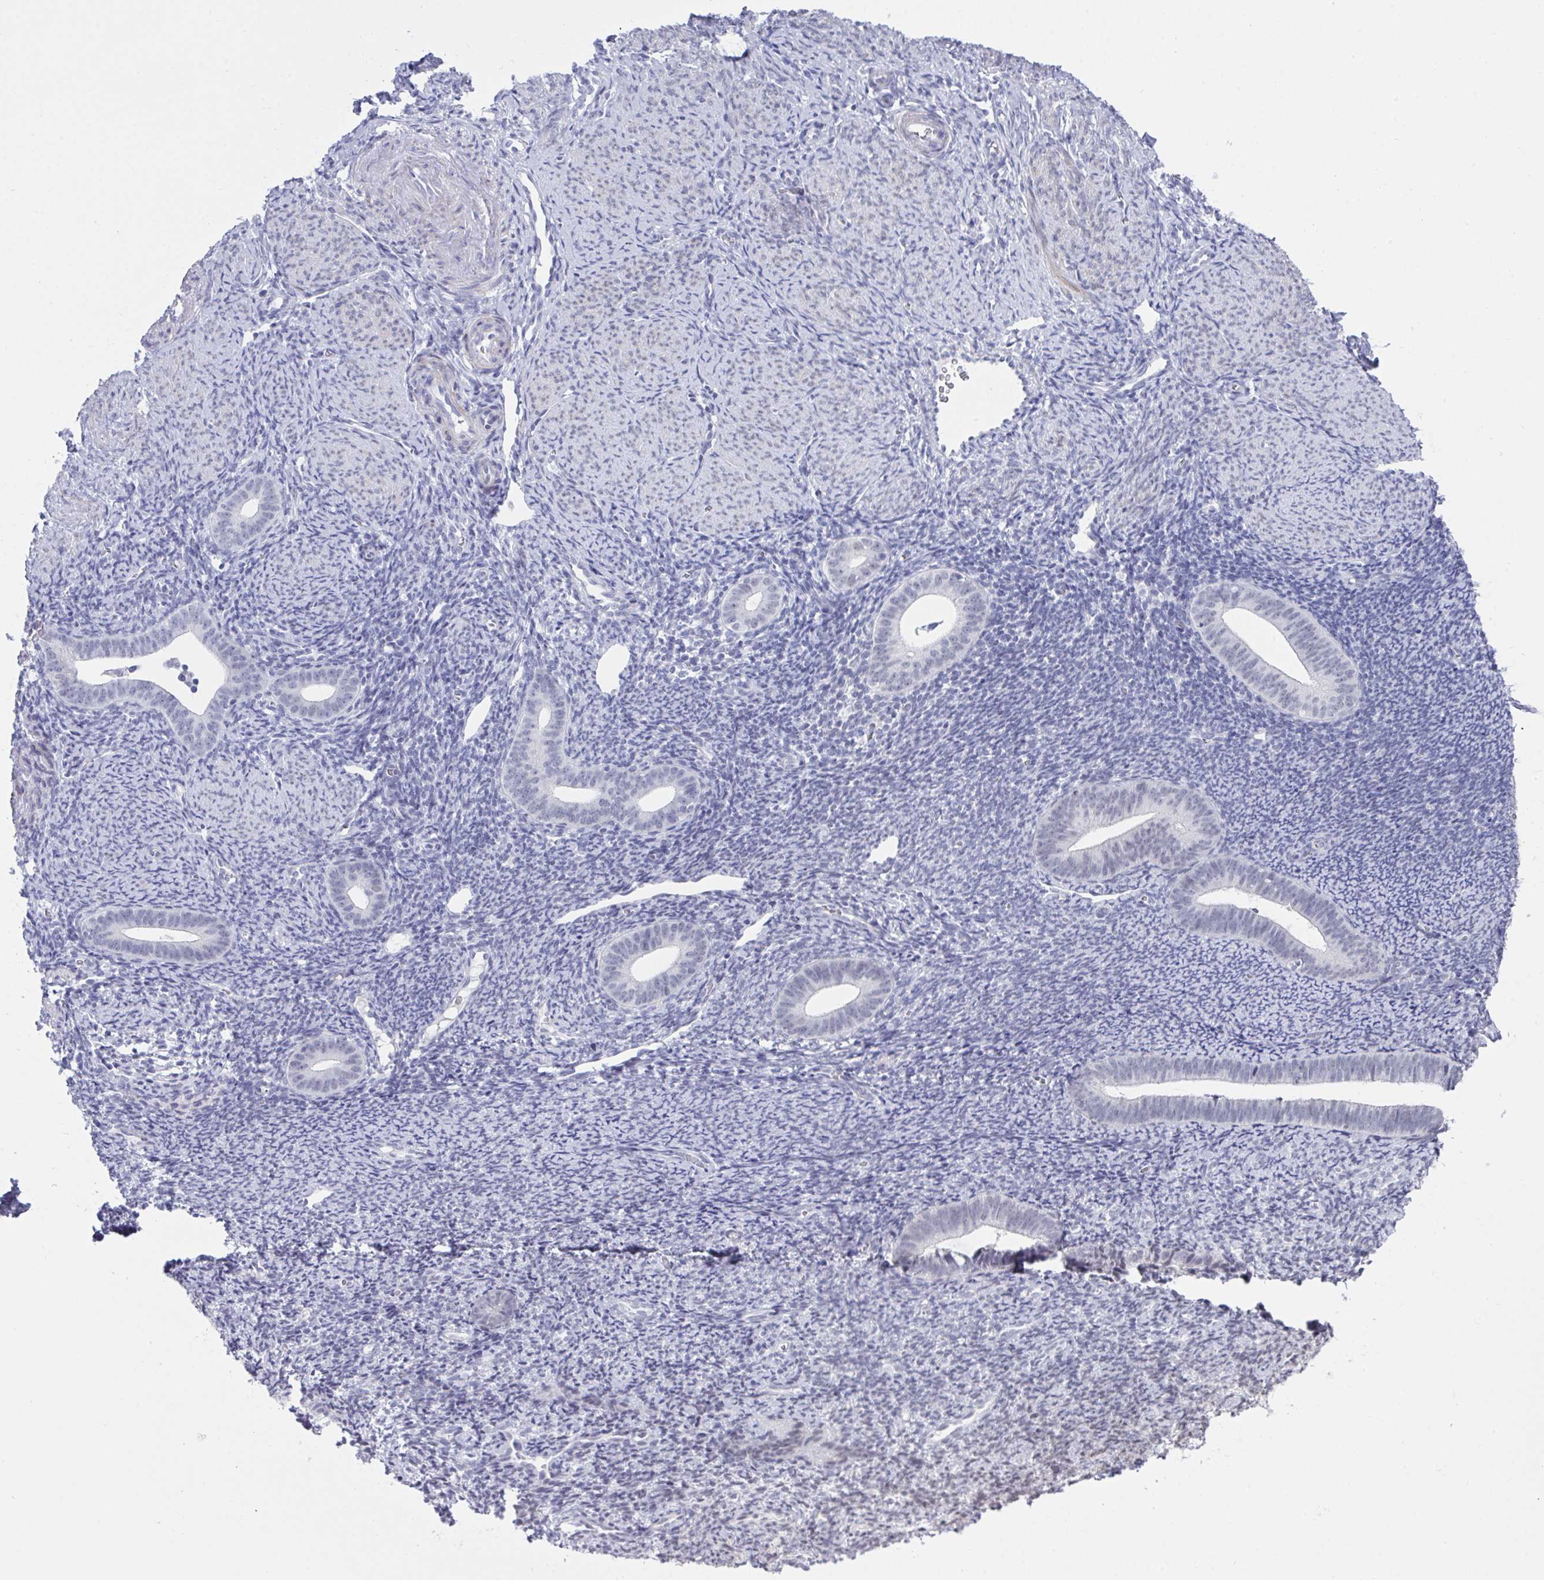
{"staining": {"intensity": "negative", "quantity": "none", "location": "none"}, "tissue": "endometrium", "cell_type": "Cells in endometrial stroma", "image_type": "normal", "snomed": [{"axis": "morphology", "description": "Normal tissue, NOS"}, {"axis": "topography", "description": "Endometrium"}], "caption": "High power microscopy image of an IHC micrograph of benign endometrium, revealing no significant expression in cells in endometrial stroma.", "gene": "FBXL22", "patient": {"sex": "female", "age": 39}}